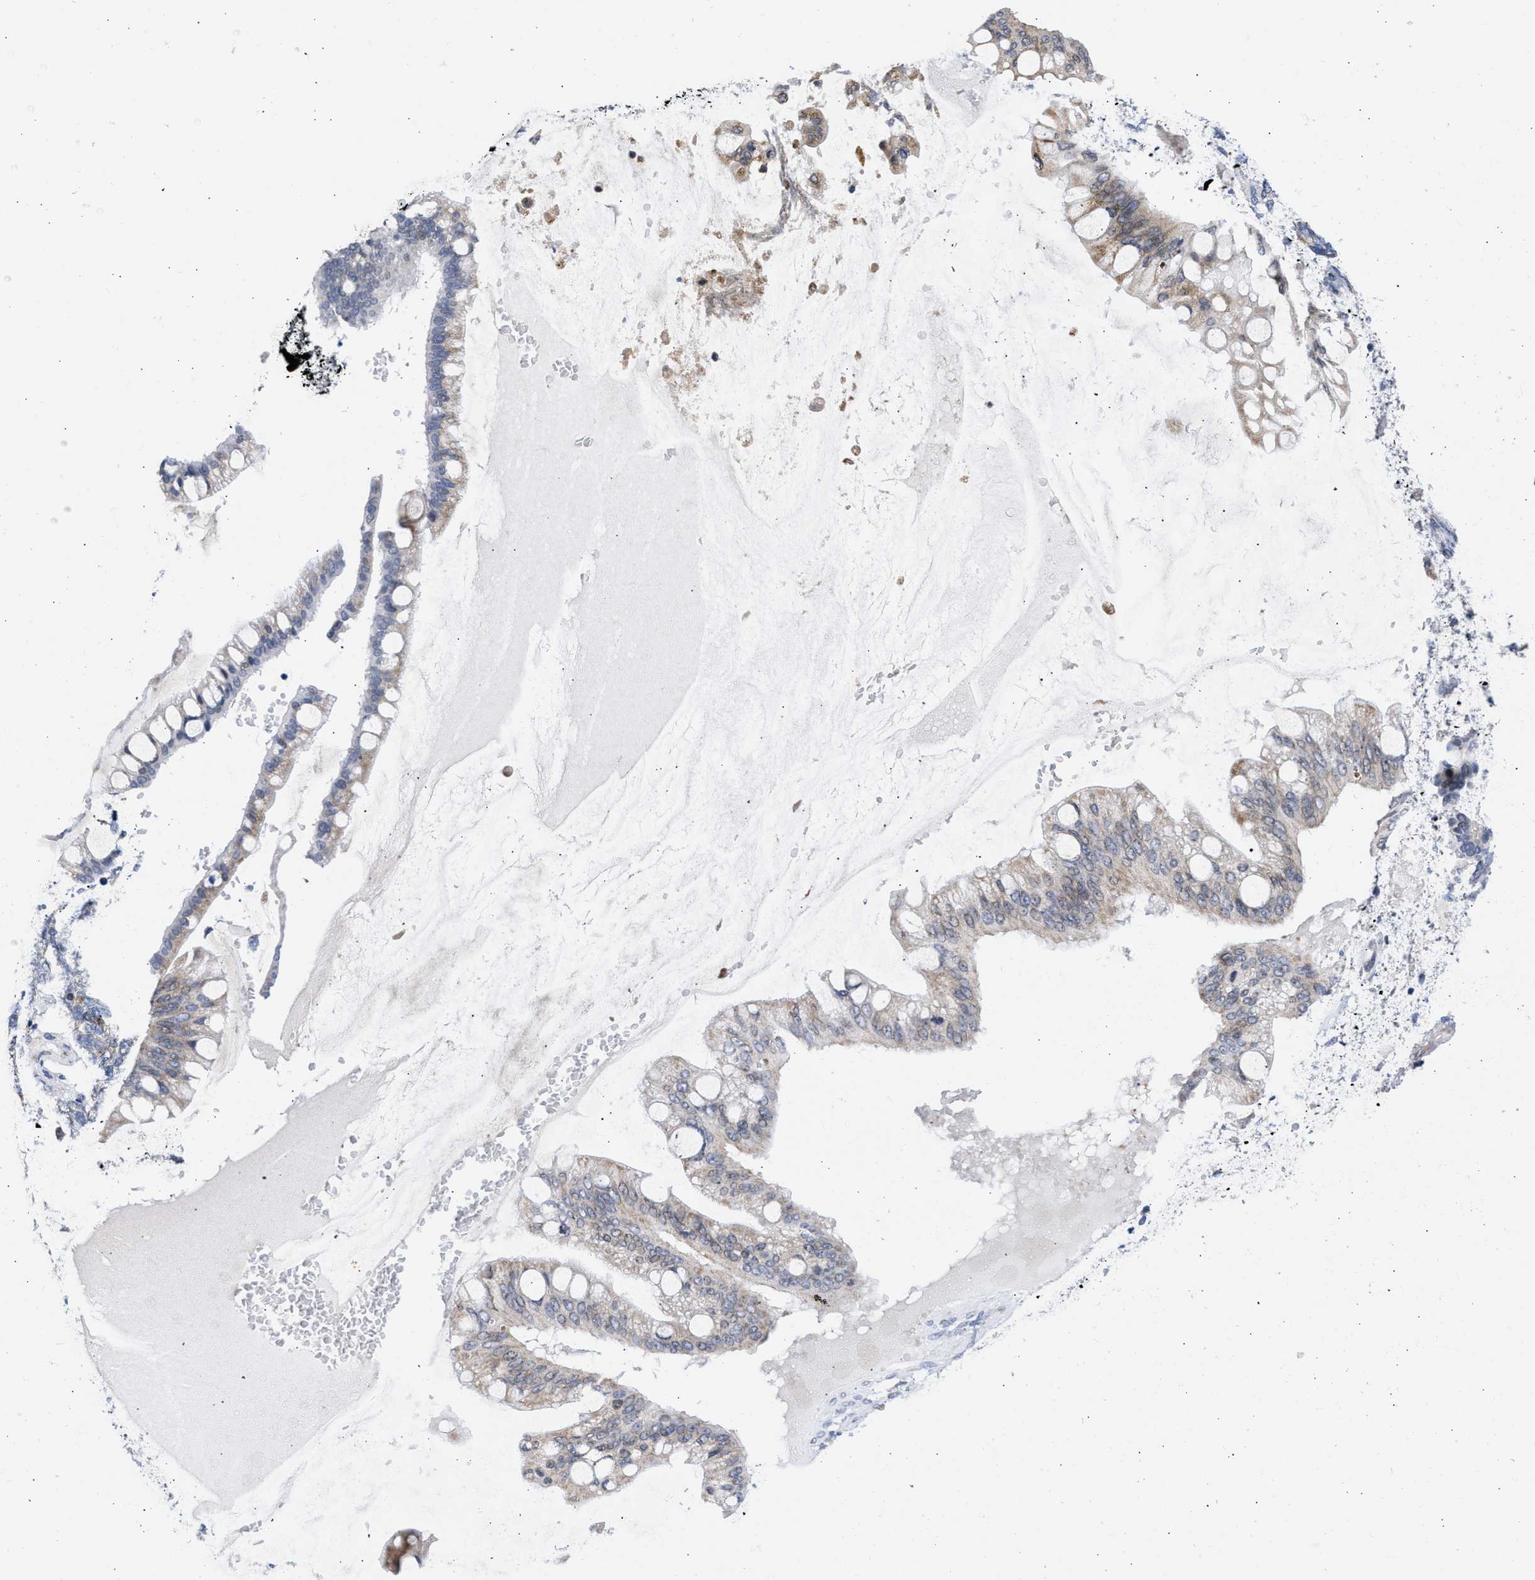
{"staining": {"intensity": "weak", "quantity": "25%-75%", "location": "cytoplasmic/membranous"}, "tissue": "ovarian cancer", "cell_type": "Tumor cells", "image_type": "cancer", "snomed": [{"axis": "morphology", "description": "Cystadenocarcinoma, mucinous, NOS"}, {"axis": "topography", "description": "Ovary"}], "caption": "Immunohistochemistry (IHC) photomicrograph of neoplastic tissue: human ovarian mucinous cystadenocarcinoma stained using immunohistochemistry (IHC) exhibits low levels of weak protein expression localized specifically in the cytoplasmic/membranous of tumor cells, appearing as a cytoplasmic/membranous brown color.", "gene": "NUP35", "patient": {"sex": "female", "age": 73}}